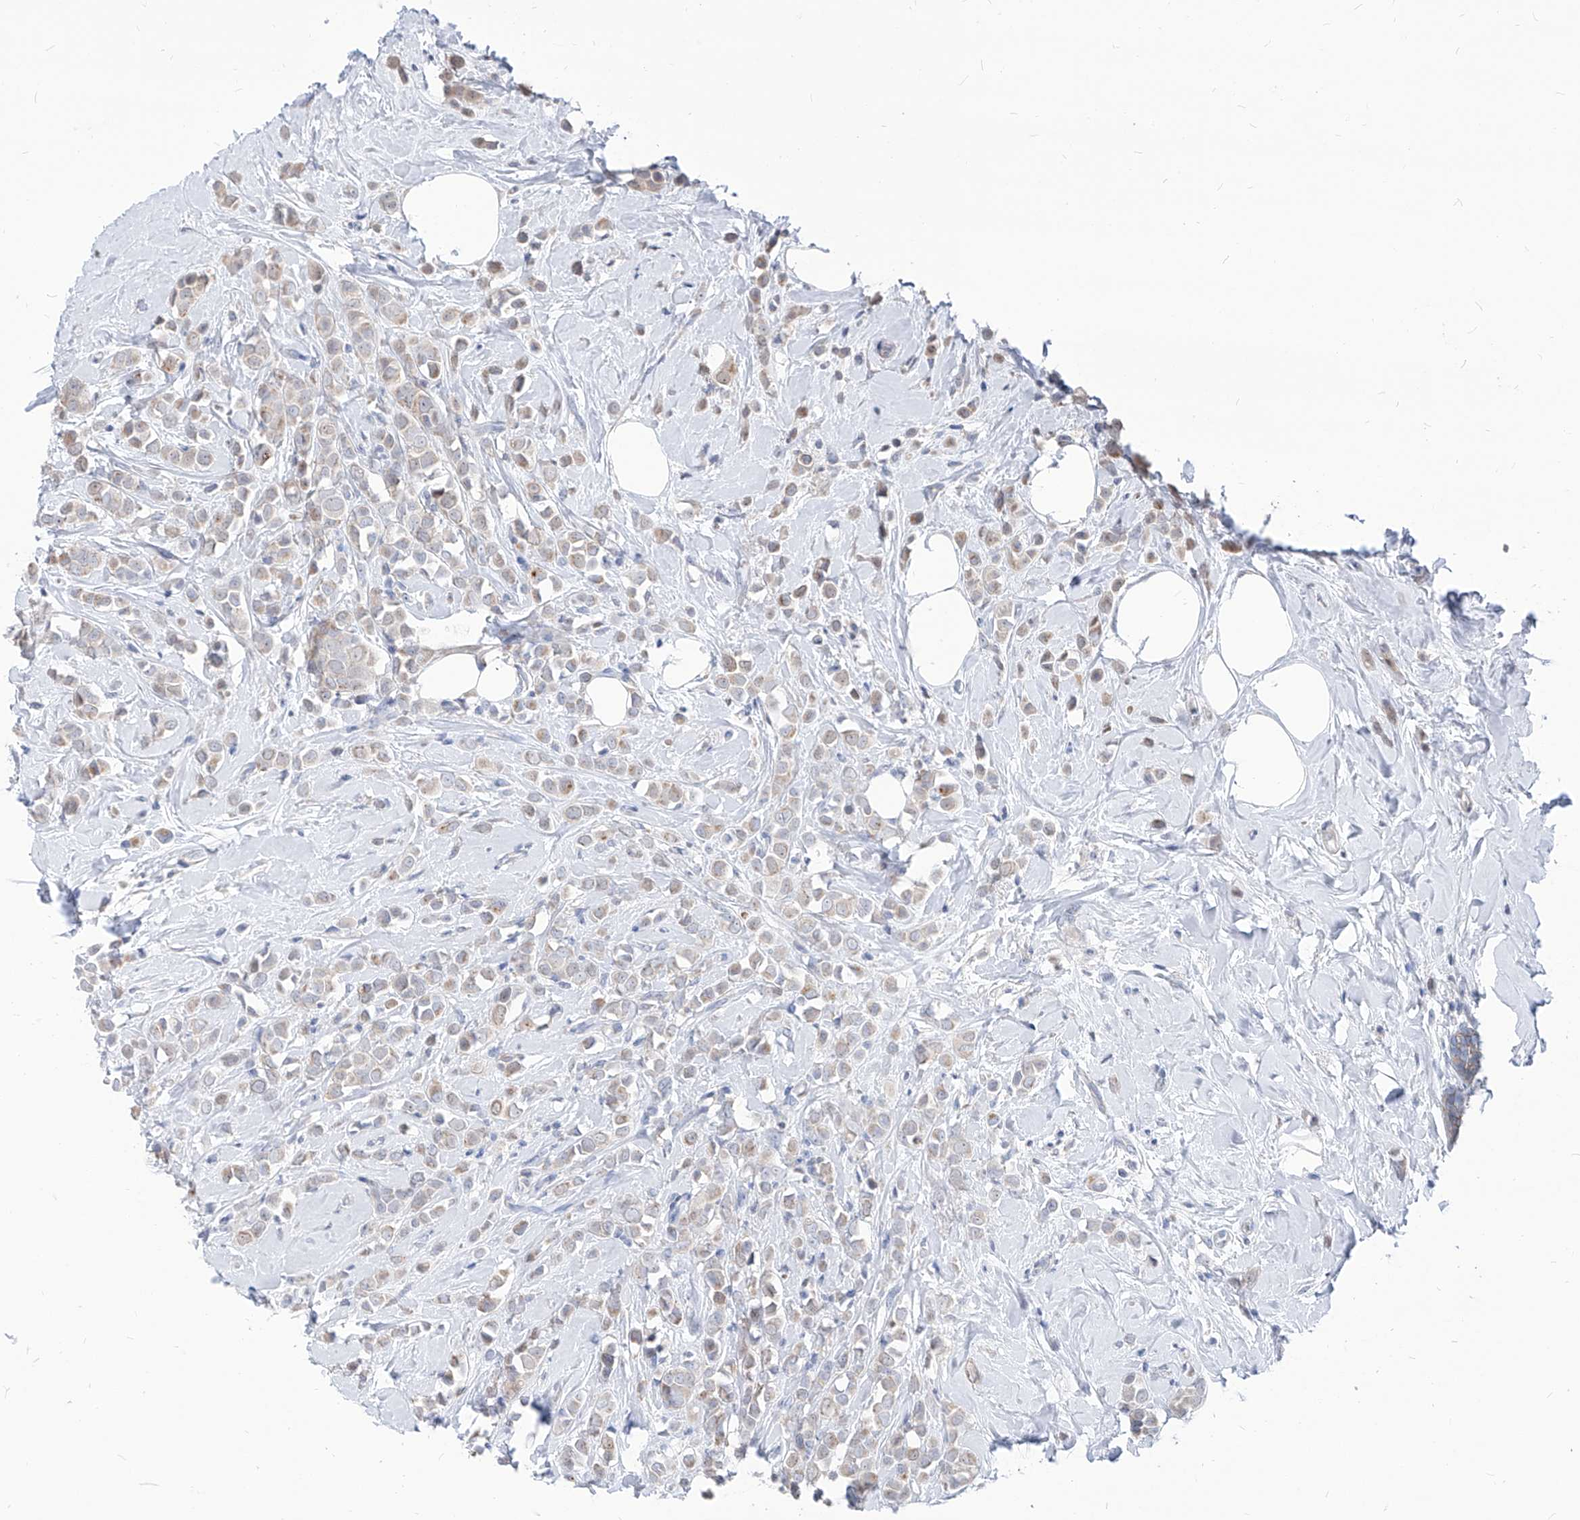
{"staining": {"intensity": "weak", "quantity": "<25%", "location": "cytoplasmic/membranous"}, "tissue": "breast cancer", "cell_type": "Tumor cells", "image_type": "cancer", "snomed": [{"axis": "morphology", "description": "Lobular carcinoma"}, {"axis": "topography", "description": "Breast"}], "caption": "This is a micrograph of IHC staining of breast cancer (lobular carcinoma), which shows no expression in tumor cells.", "gene": "AGPS", "patient": {"sex": "female", "age": 47}}